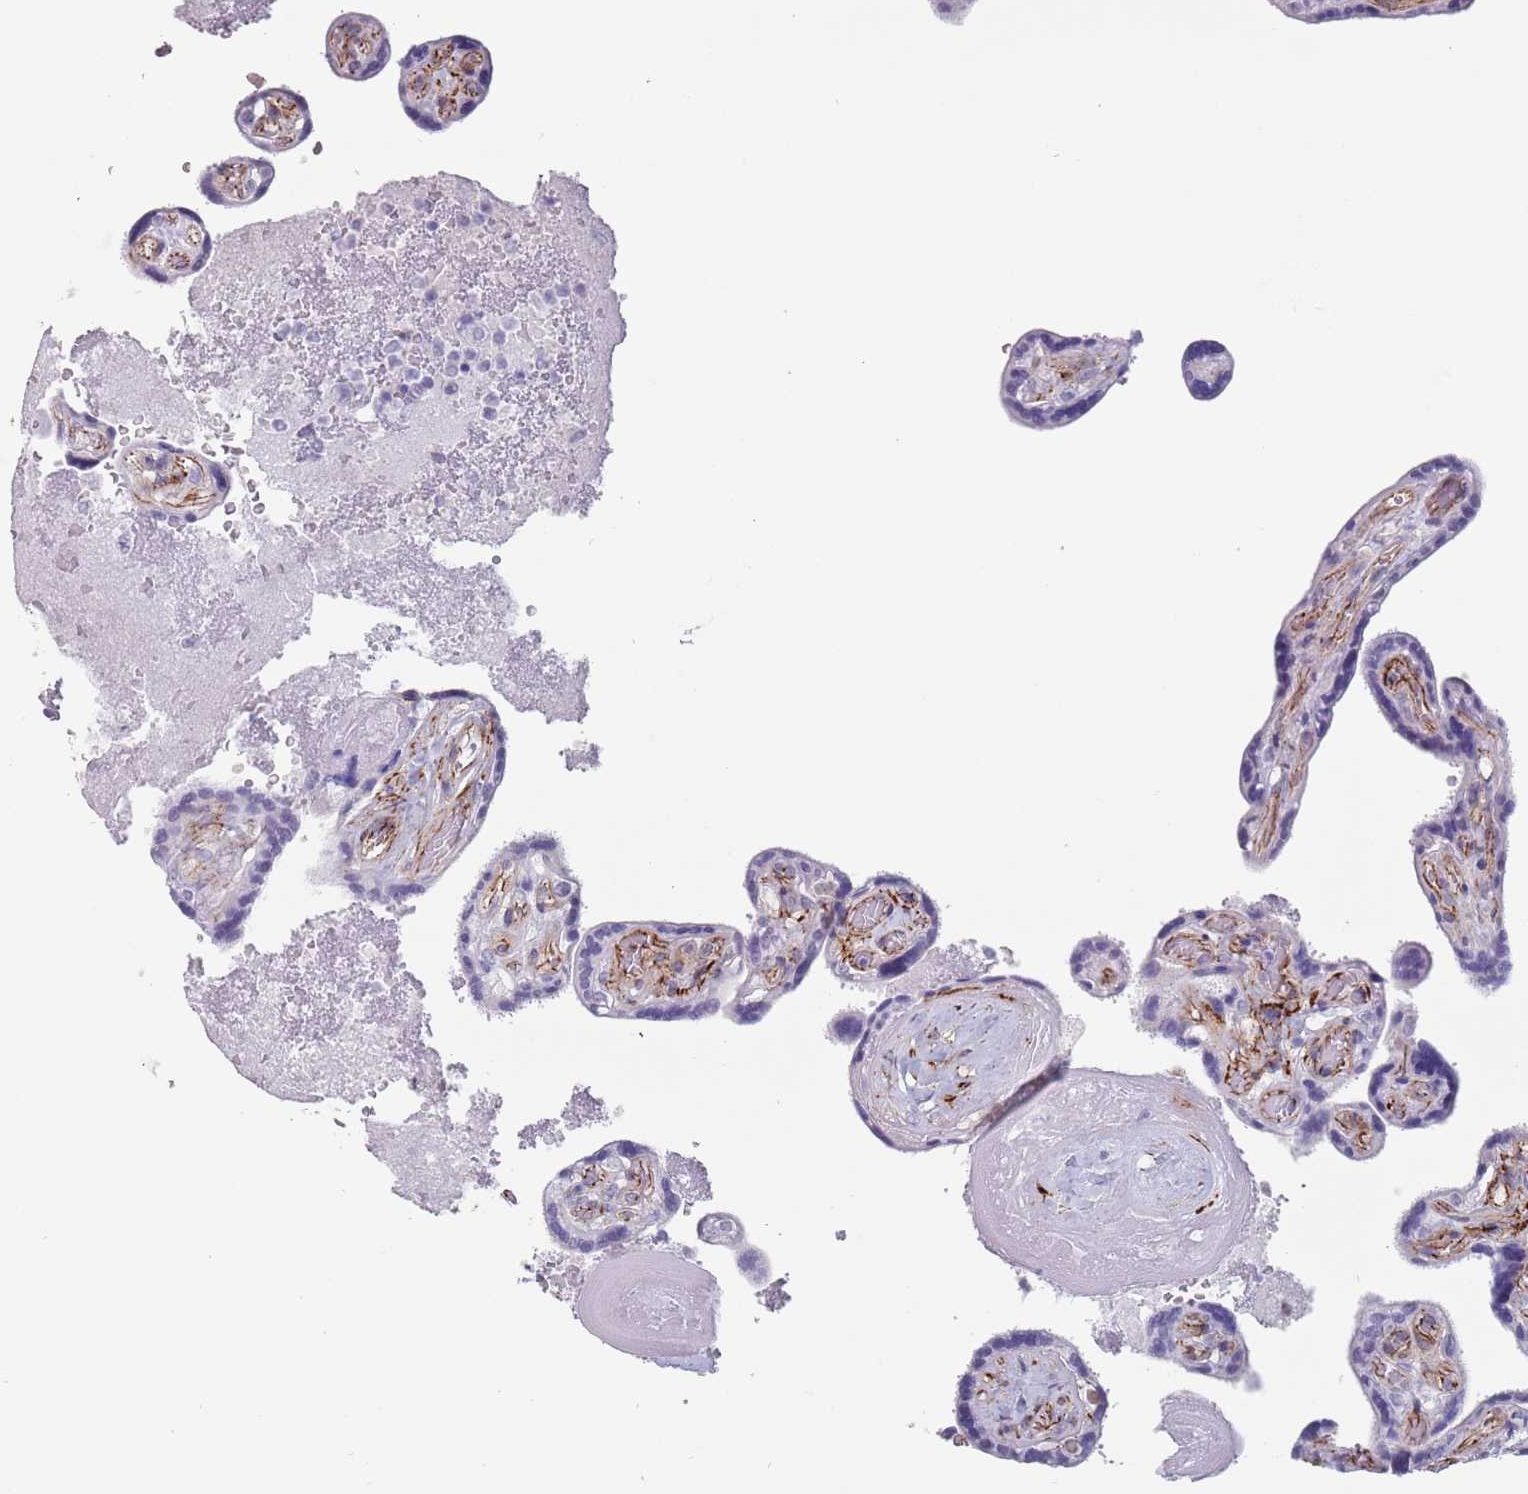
{"staining": {"intensity": "negative", "quantity": "none", "location": "none"}, "tissue": "placenta", "cell_type": "Trophoblastic cells", "image_type": "normal", "snomed": [{"axis": "morphology", "description": "Normal tissue, NOS"}, {"axis": "topography", "description": "Placenta"}], "caption": "This is an immunohistochemistry image of benign human placenta. There is no positivity in trophoblastic cells.", "gene": "OR5A2", "patient": {"sex": "female", "age": 32}}